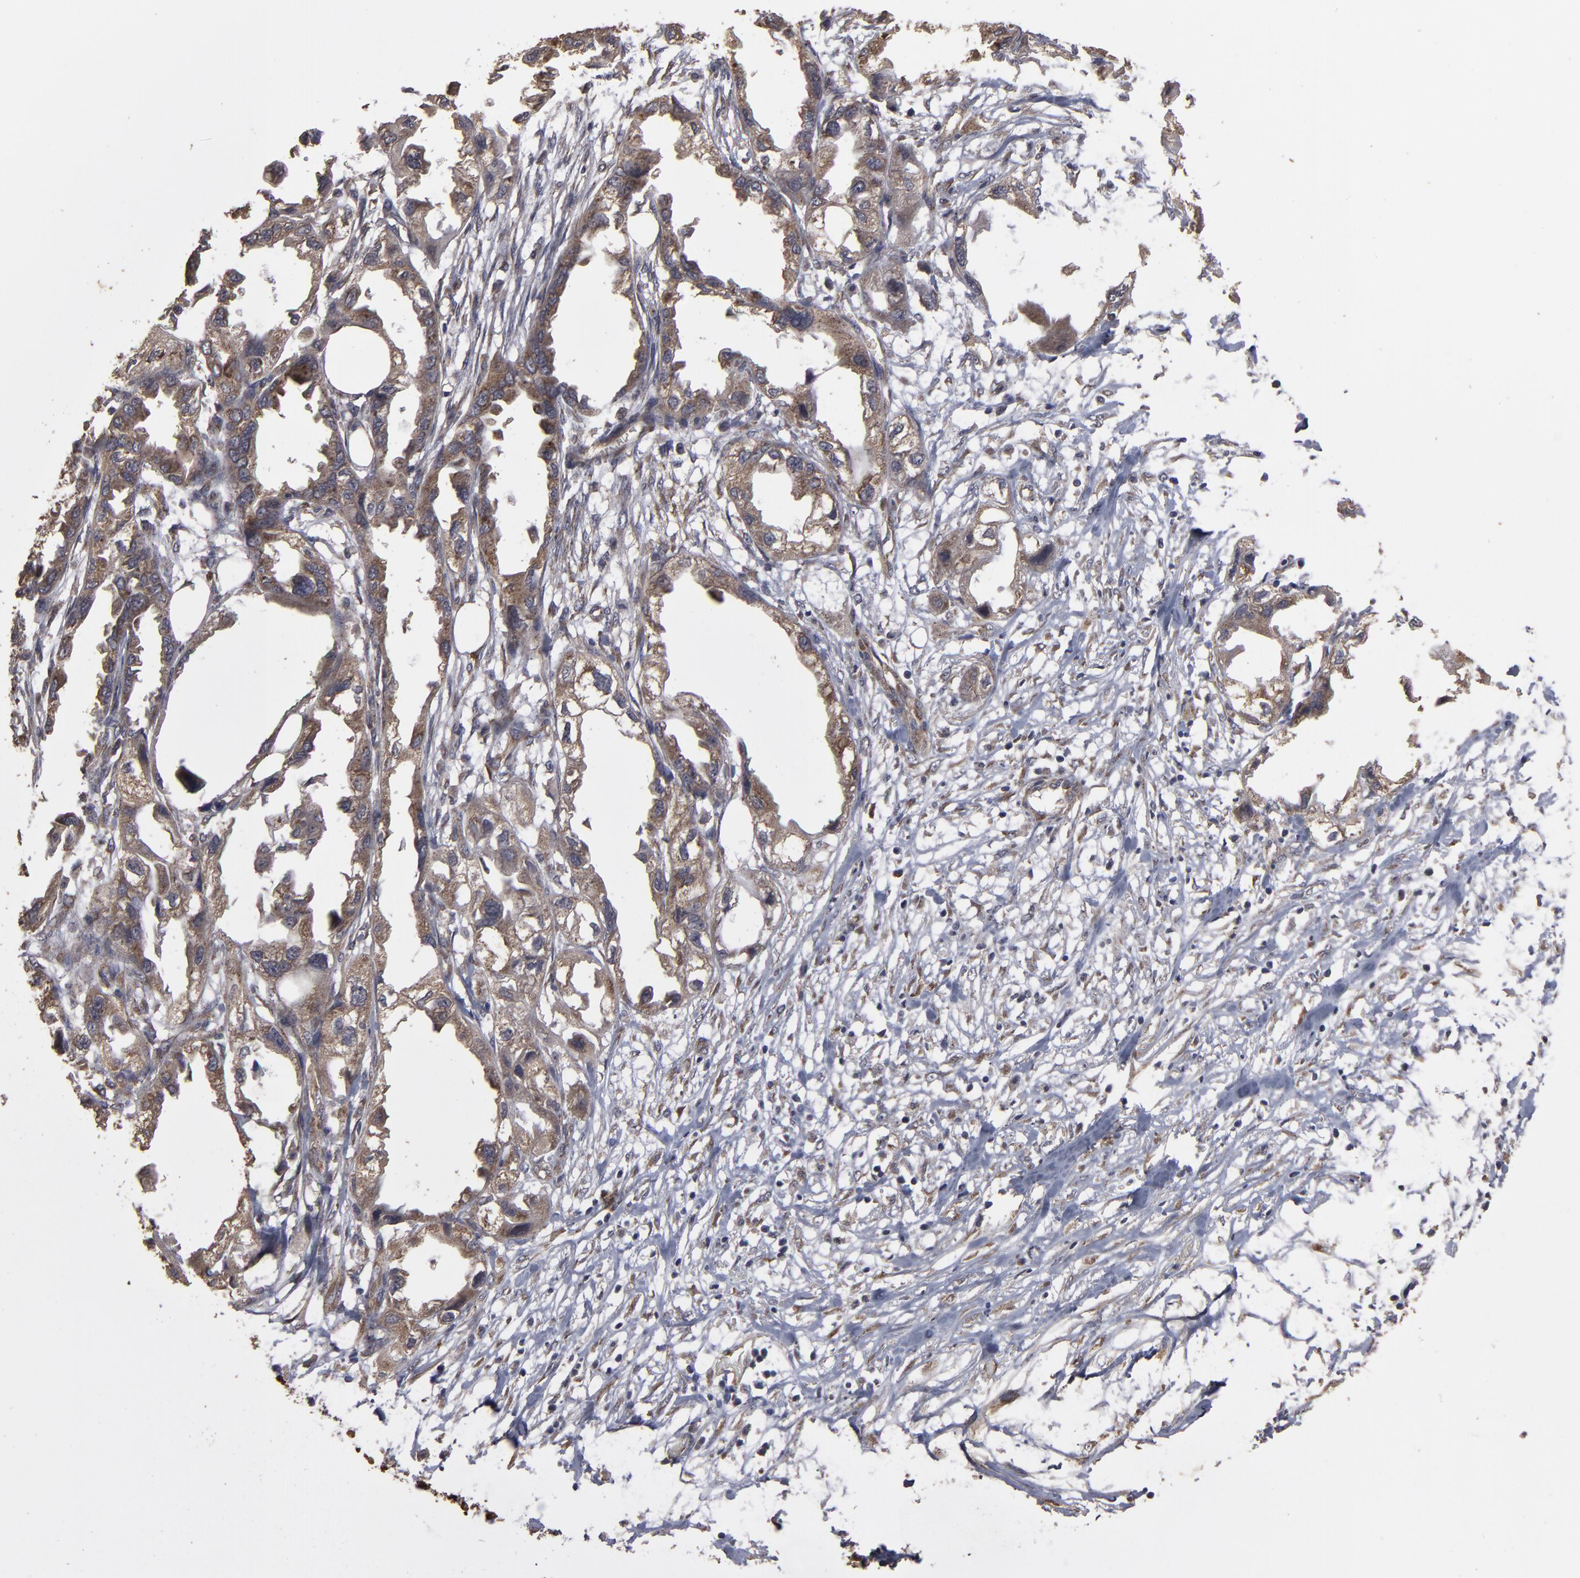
{"staining": {"intensity": "moderate", "quantity": ">75%", "location": "cytoplasmic/membranous"}, "tissue": "endometrial cancer", "cell_type": "Tumor cells", "image_type": "cancer", "snomed": [{"axis": "morphology", "description": "Adenocarcinoma, NOS"}, {"axis": "topography", "description": "Endometrium"}], "caption": "A brown stain shows moderate cytoplasmic/membranous staining of a protein in endometrial adenocarcinoma tumor cells.", "gene": "MMP2", "patient": {"sex": "female", "age": 67}}